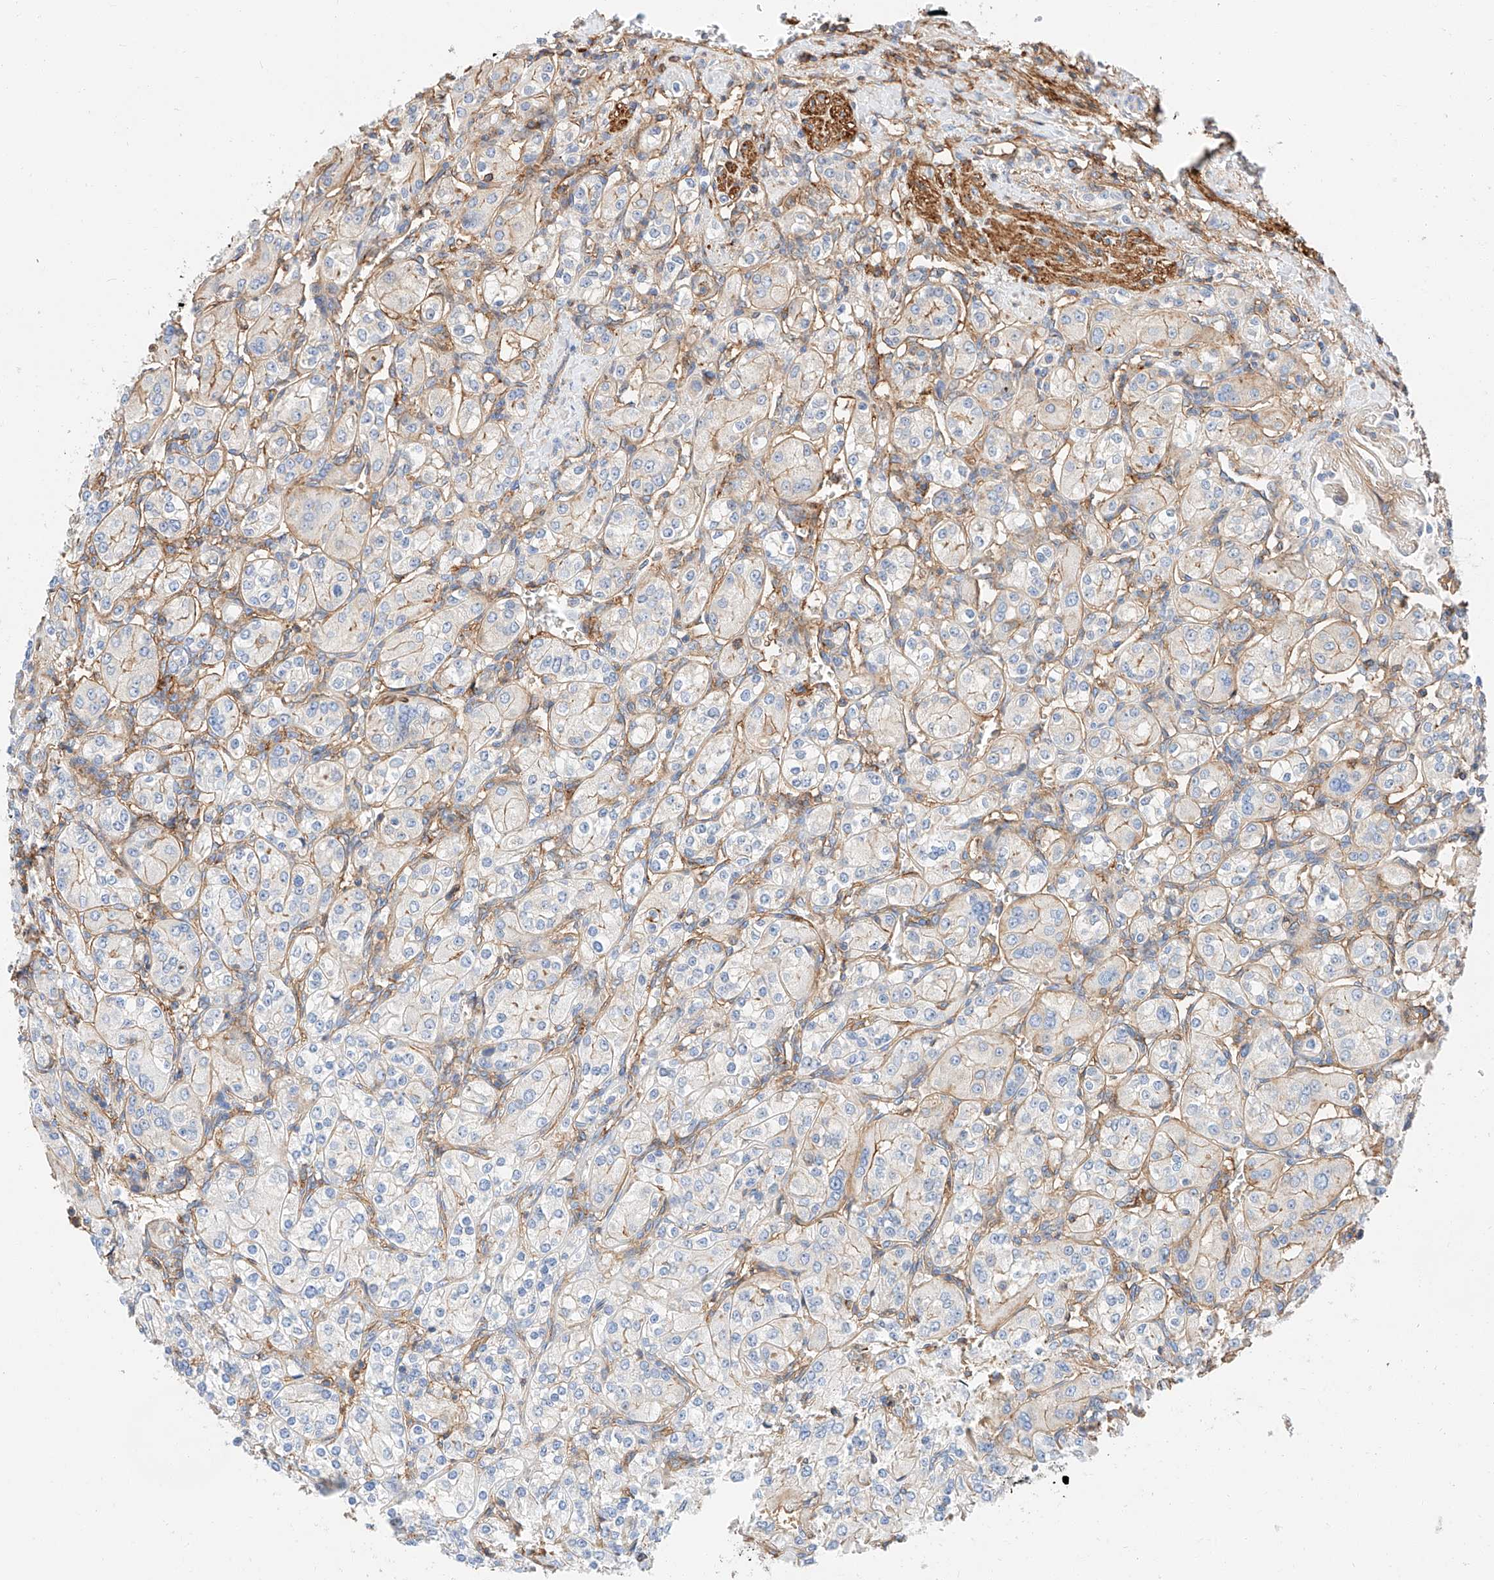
{"staining": {"intensity": "negative", "quantity": "none", "location": "none"}, "tissue": "renal cancer", "cell_type": "Tumor cells", "image_type": "cancer", "snomed": [{"axis": "morphology", "description": "Adenocarcinoma, NOS"}, {"axis": "topography", "description": "Kidney"}], "caption": "Tumor cells show no significant positivity in renal adenocarcinoma.", "gene": "HAUS4", "patient": {"sex": "male", "age": 77}}